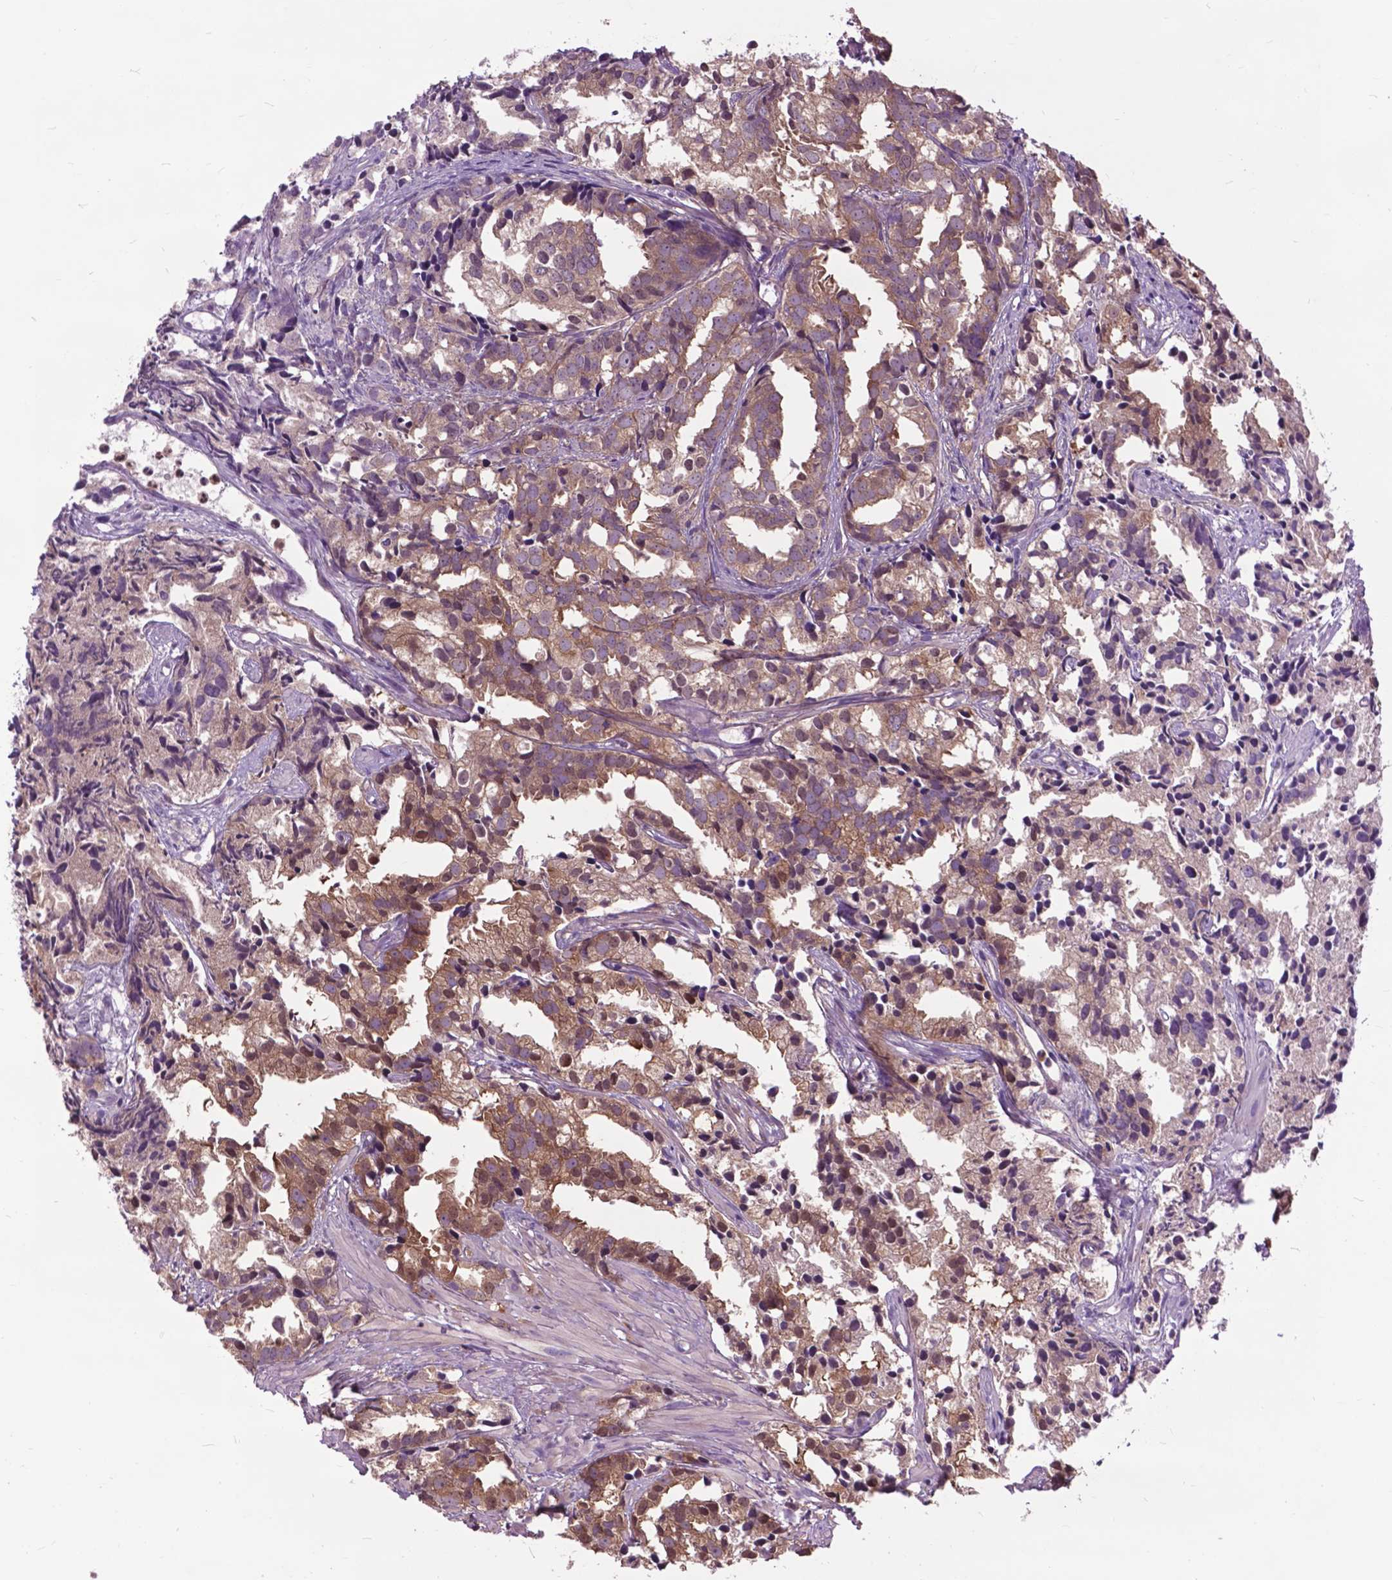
{"staining": {"intensity": "weak", "quantity": "25%-75%", "location": "cytoplasmic/membranous"}, "tissue": "prostate cancer", "cell_type": "Tumor cells", "image_type": "cancer", "snomed": [{"axis": "morphology", "description": "Adenocarcinoma, High grade"}, {"axis": "topography", "description": "Prostate"}], "caption": "There is low levels of weak cytoplasmic/membranous staining in tumor cells of prostate cancer (high-grade adenocarcinoma), as demonstrated by immunohistochemical staining (brown color).", "gene": "ARAF", "patient": {"sex": "male", "age": 79}}